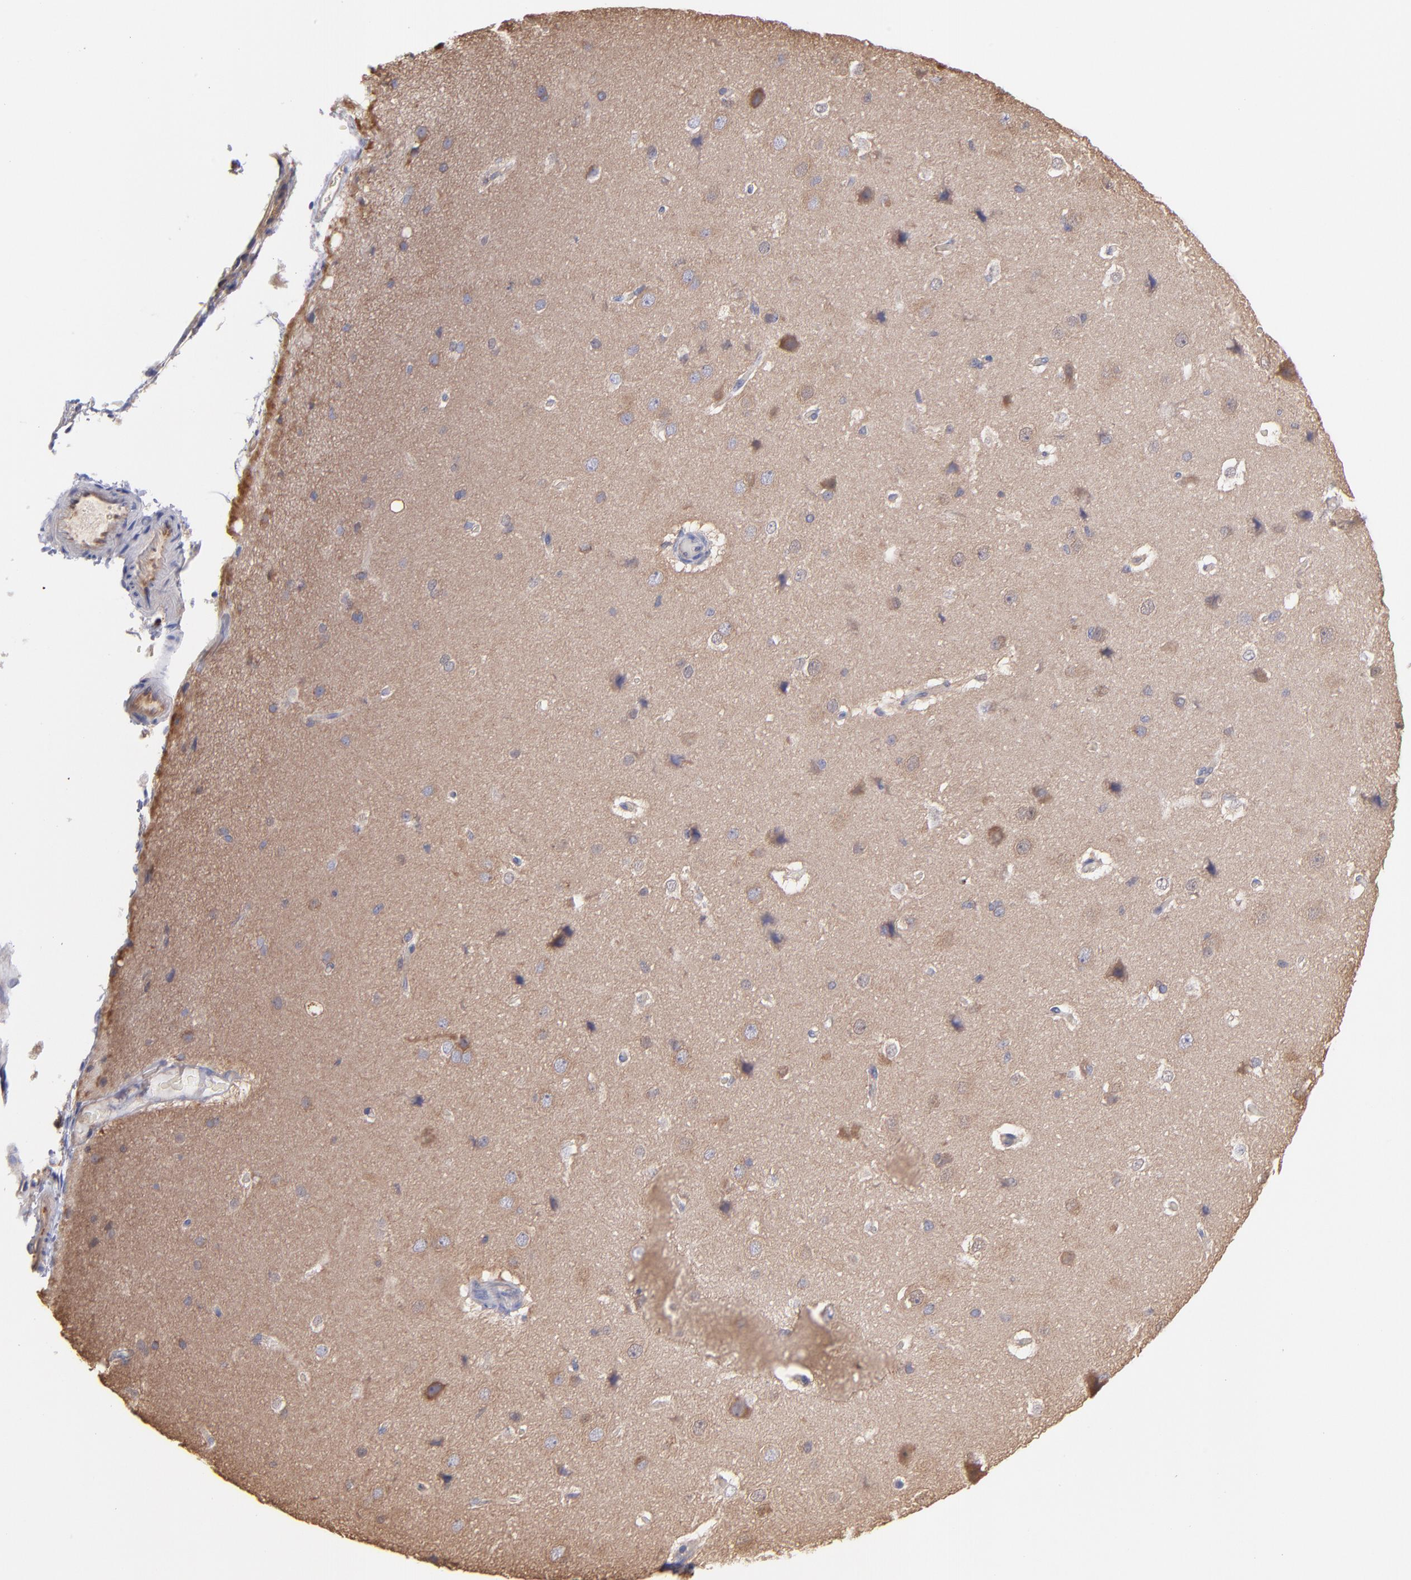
{"staining": {"intensity": "weak", "quantity": "25%-75%", "location": "cytoplasmic/membranous"}, "tissue": "cerebral cortex", "cell_type": "Endothelial cells", "image_type": "normal", "snomed": [{"axis": "morphology", "description": "Normal tissue, NOS"}, {"axis": "topography", "description": "Cerebral cortex"}], "caption": "Immunohistochemistry (IHC) of benign cerebral cortex reveals low levels of weak cytoplasmic/membranous expression in about 25%-75% of endothelial cells.", "gene": "MAP2K2", "patient": {"sex": "female", "age": 45}}